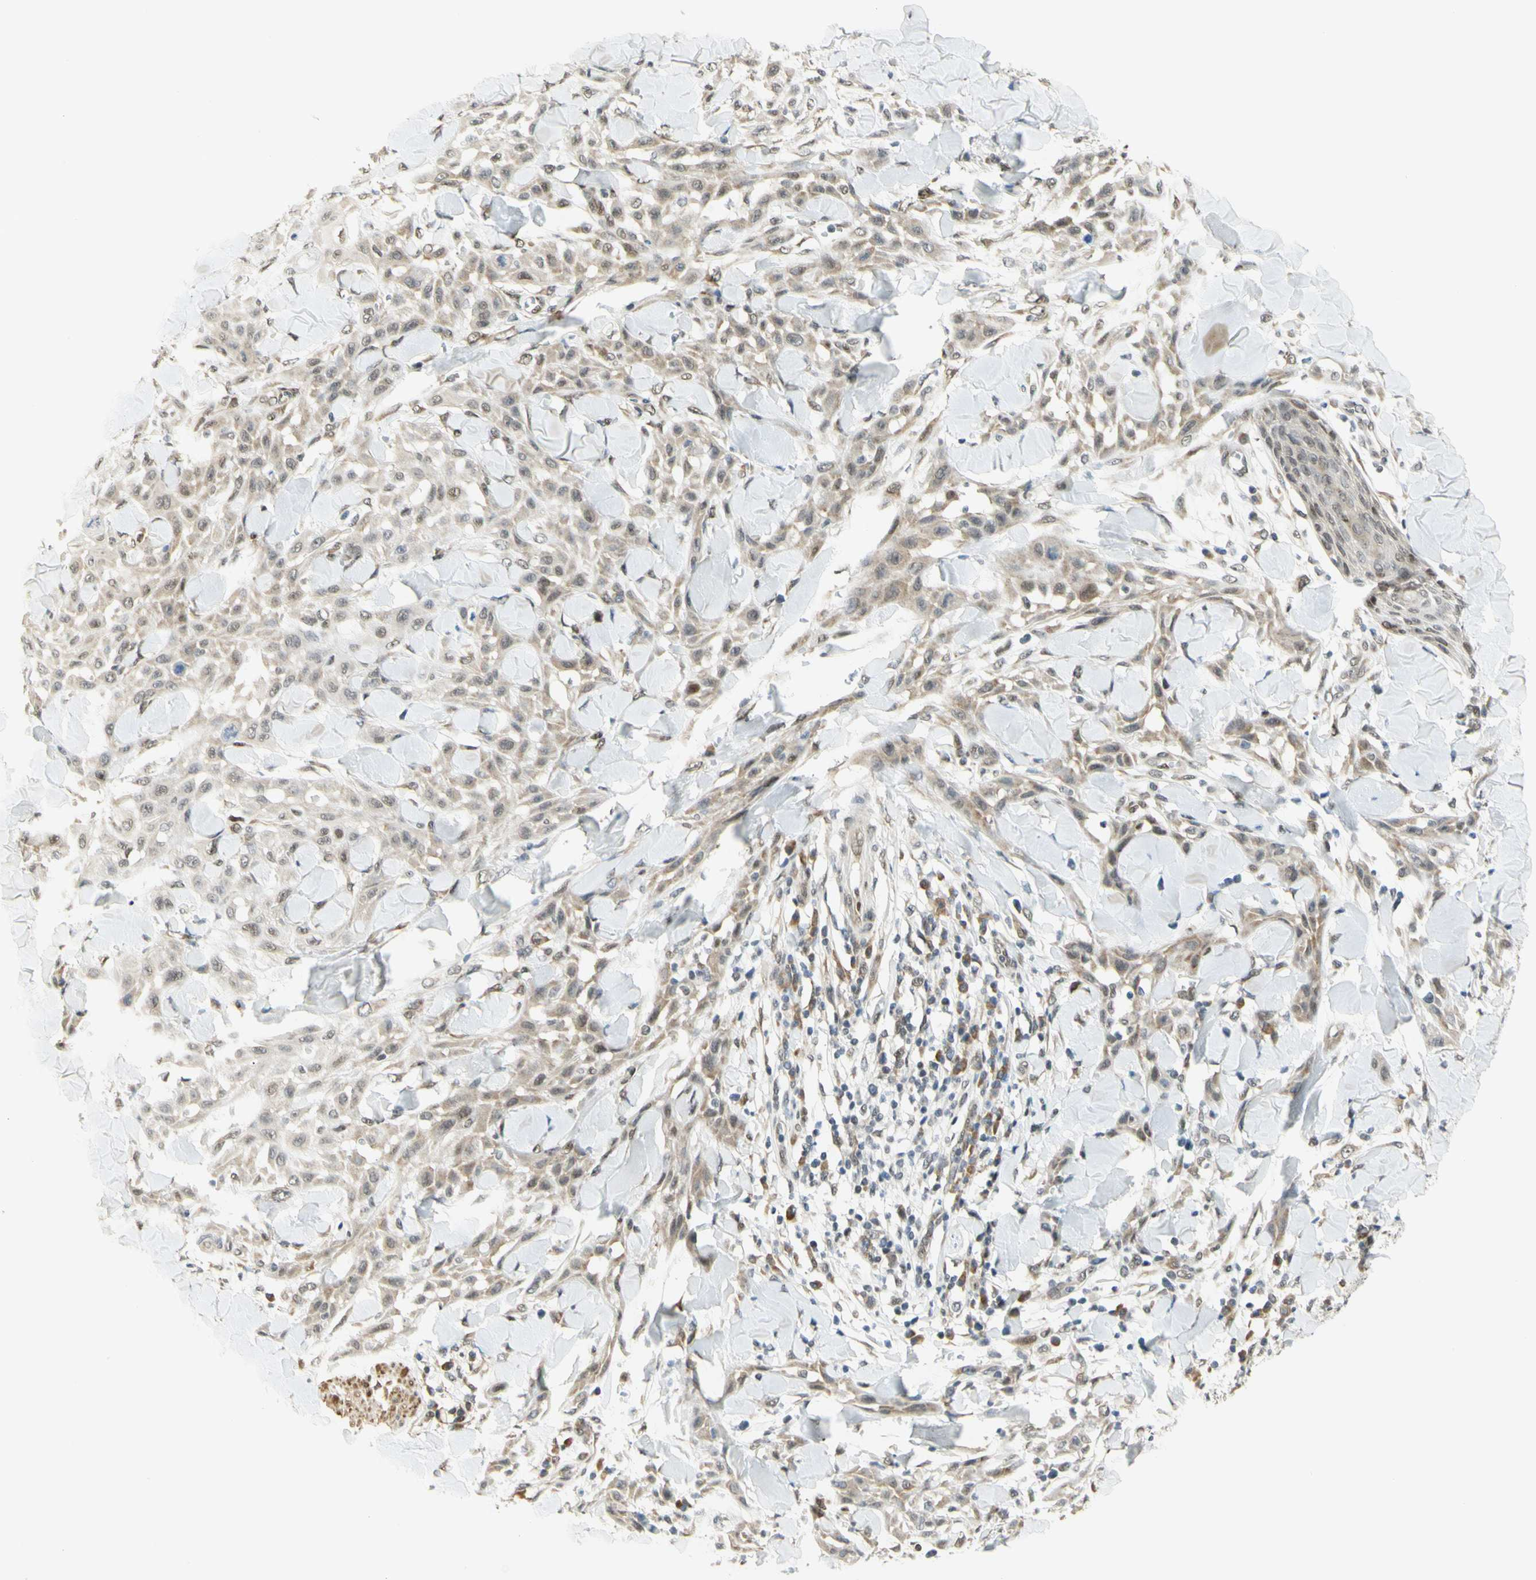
{"staining": {"intensity": "weak", "quantity": ">75%", "location": "nuclear"}, "tissue": "skin cancer", "cell_type": "Tumor cells", "image_type": "cancer", "snomed": [{"axis": "morphology", "description": "Squamous cell carcinoma, NOS"}, {"axis": "topography", "description": "Skin"}], "caption": "Squamous cell carcinoma (skin) was stained to show a protein in brown. There is low levels of weak nuclear staining in about >75% of tumor cells. The staining was performed using DAB, with brown indicating positive protein expression. Nuclei are stained blue with hematoxylin.", "gene": "DDX1", "patient": {"sex": "male", "age": 24}}